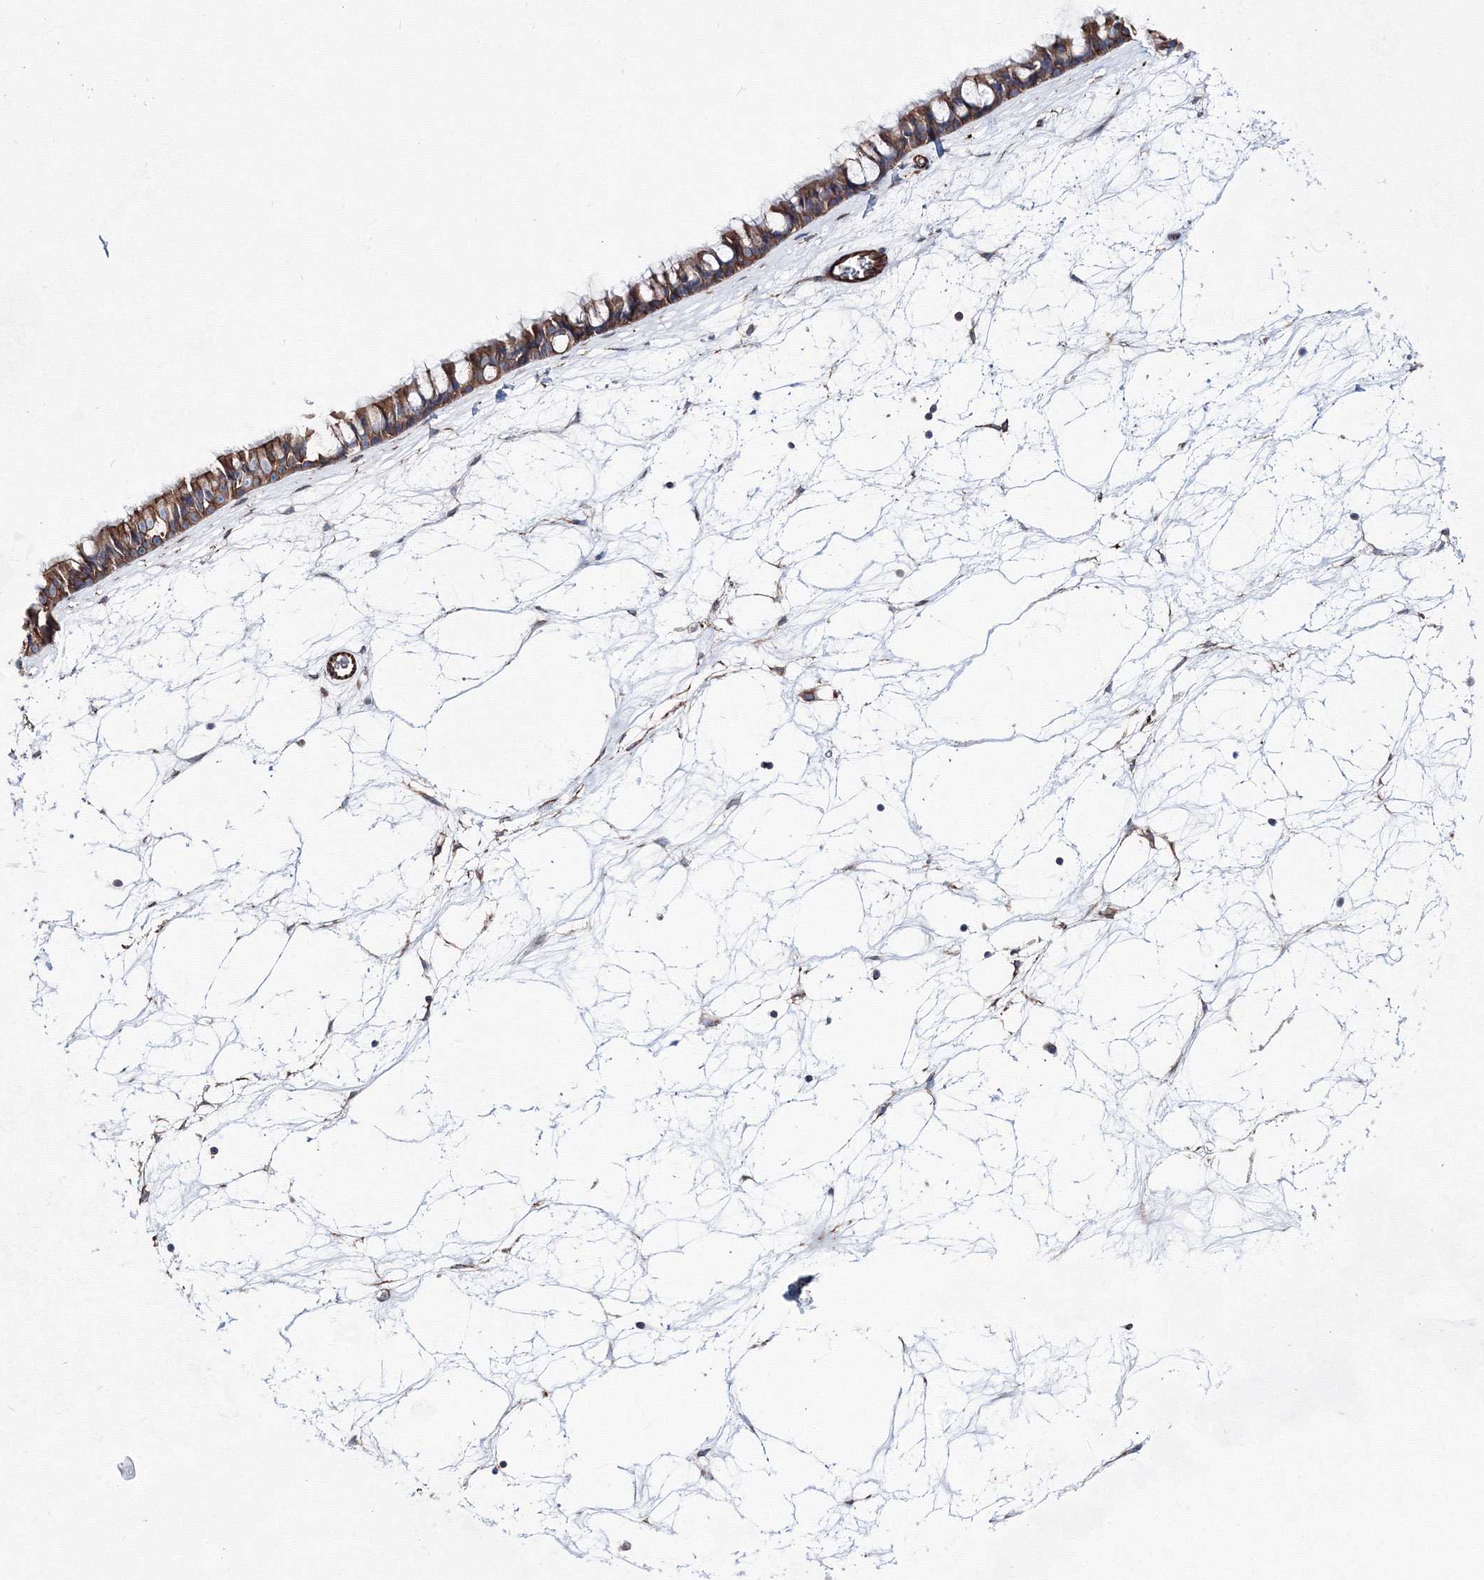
{"staining": {"intensity": "moderate", "quantity": ">75%", "location": "cytoplasmic/membranous"}, "tissue": "nasopharynx", "cell_type": "Respiratory epithelial cells", "image_type": "normal", "snomed": [{"axis": "morphology", "description": "Normal tissue, NOS"}, {"axis": "topography", "description": "Nasopharynx"}], "caption": "Moderate cytoplasmic/membranous protein staining is identified in approximately >75% of respiratory epithelial cells in nasopharynx. Using DAB (3,3'-diaminobenzidine) (brown) and hematoxylin (blue) stains, captured at high magnification using brightfield microscopy.", "gene": "ANKRD37", "patient": {"sex": "male", "age": 64}}